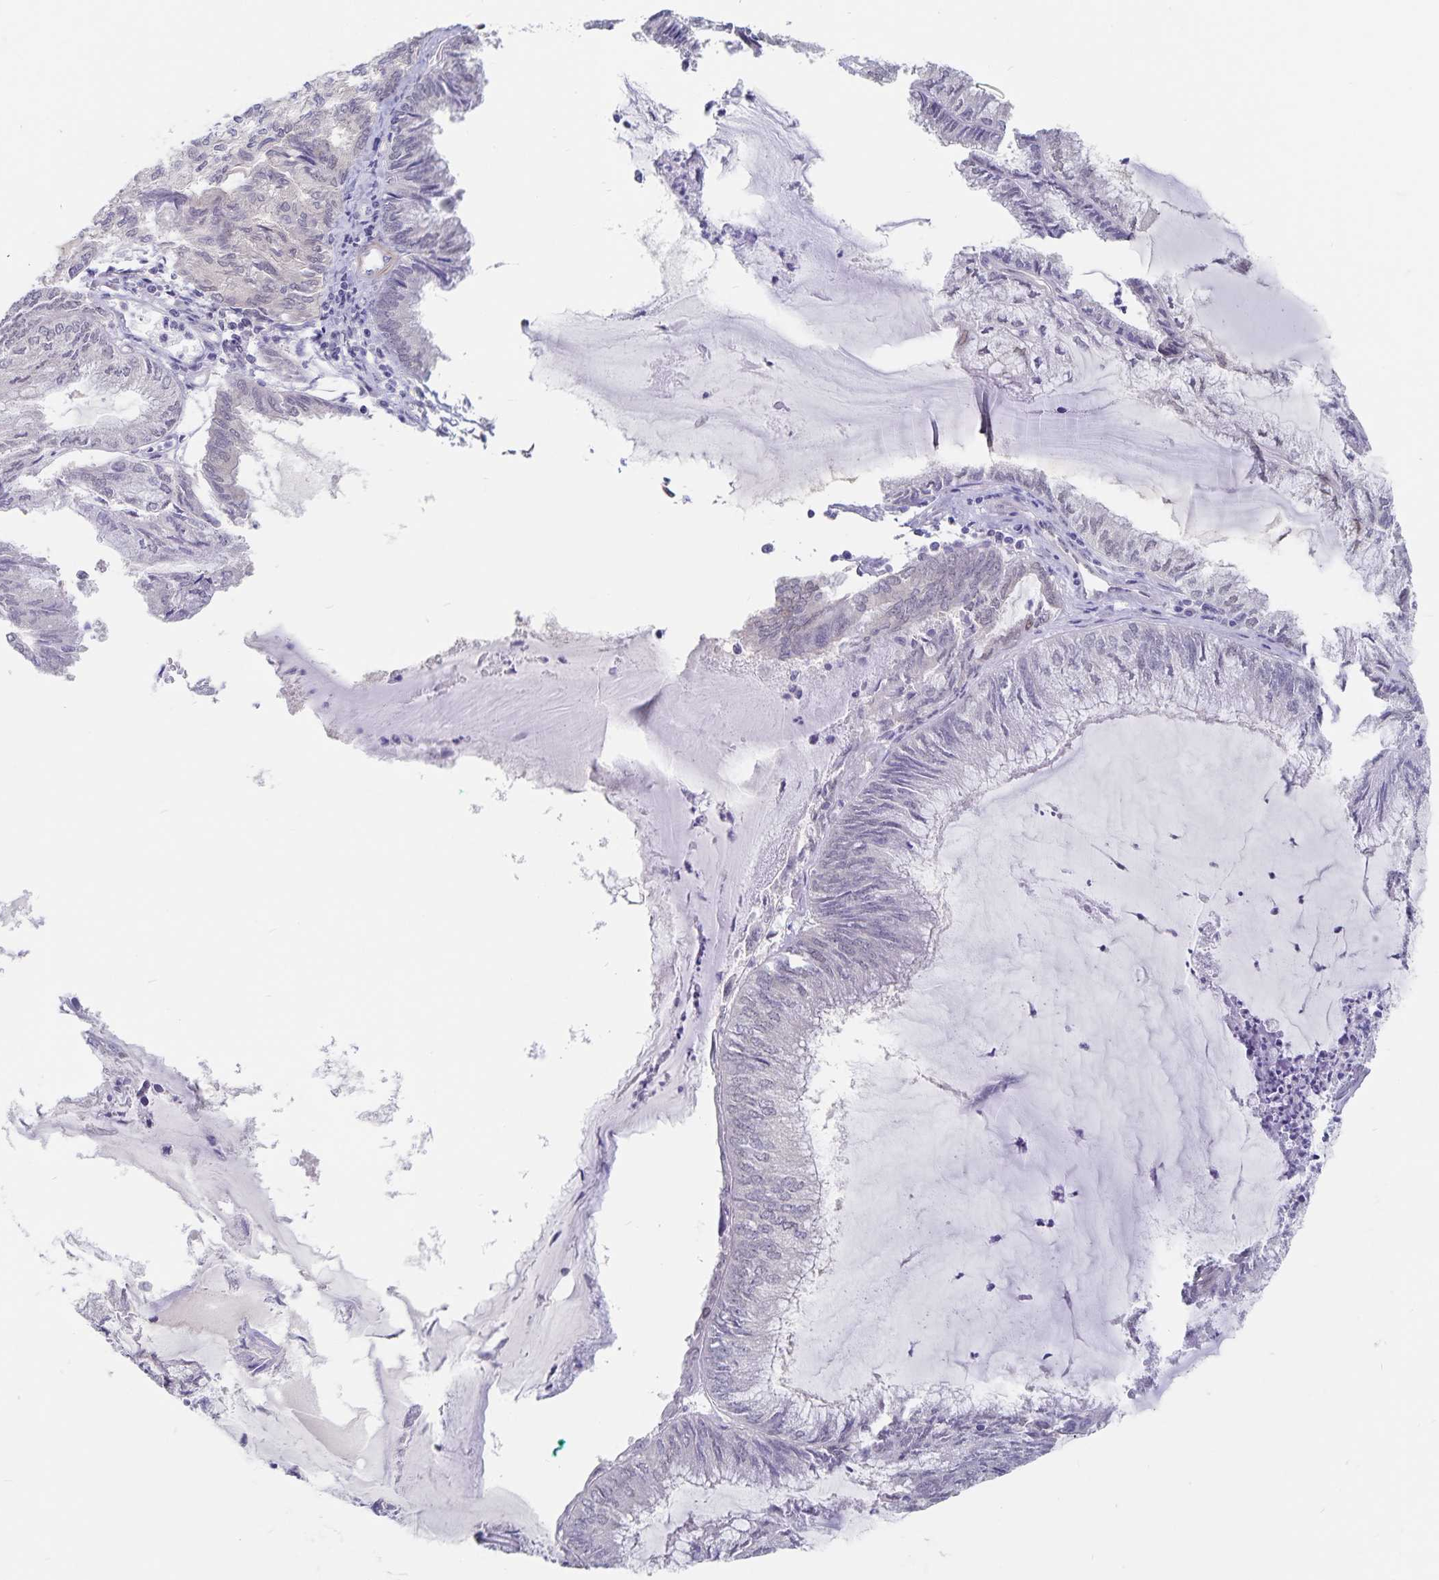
{"staining": {"intensity": "negative", "quantity": "none", "location": "none"}, "tissue": "endometrial cancer", "cell_type": "Tumor cells", "image_type": "cancer", "snomed": [{"axis": "morphology", "description": "Carcinoma, NOS"}, {"axis": "topography", "description": "Endometrium"}], "caption": "Endometrial cancer (carcinoma) was stained to show a protein in brown. There is no significant expression in tumor cells.", "gene": "BAG6", "patient": {"sex": "female", "age": 62}}